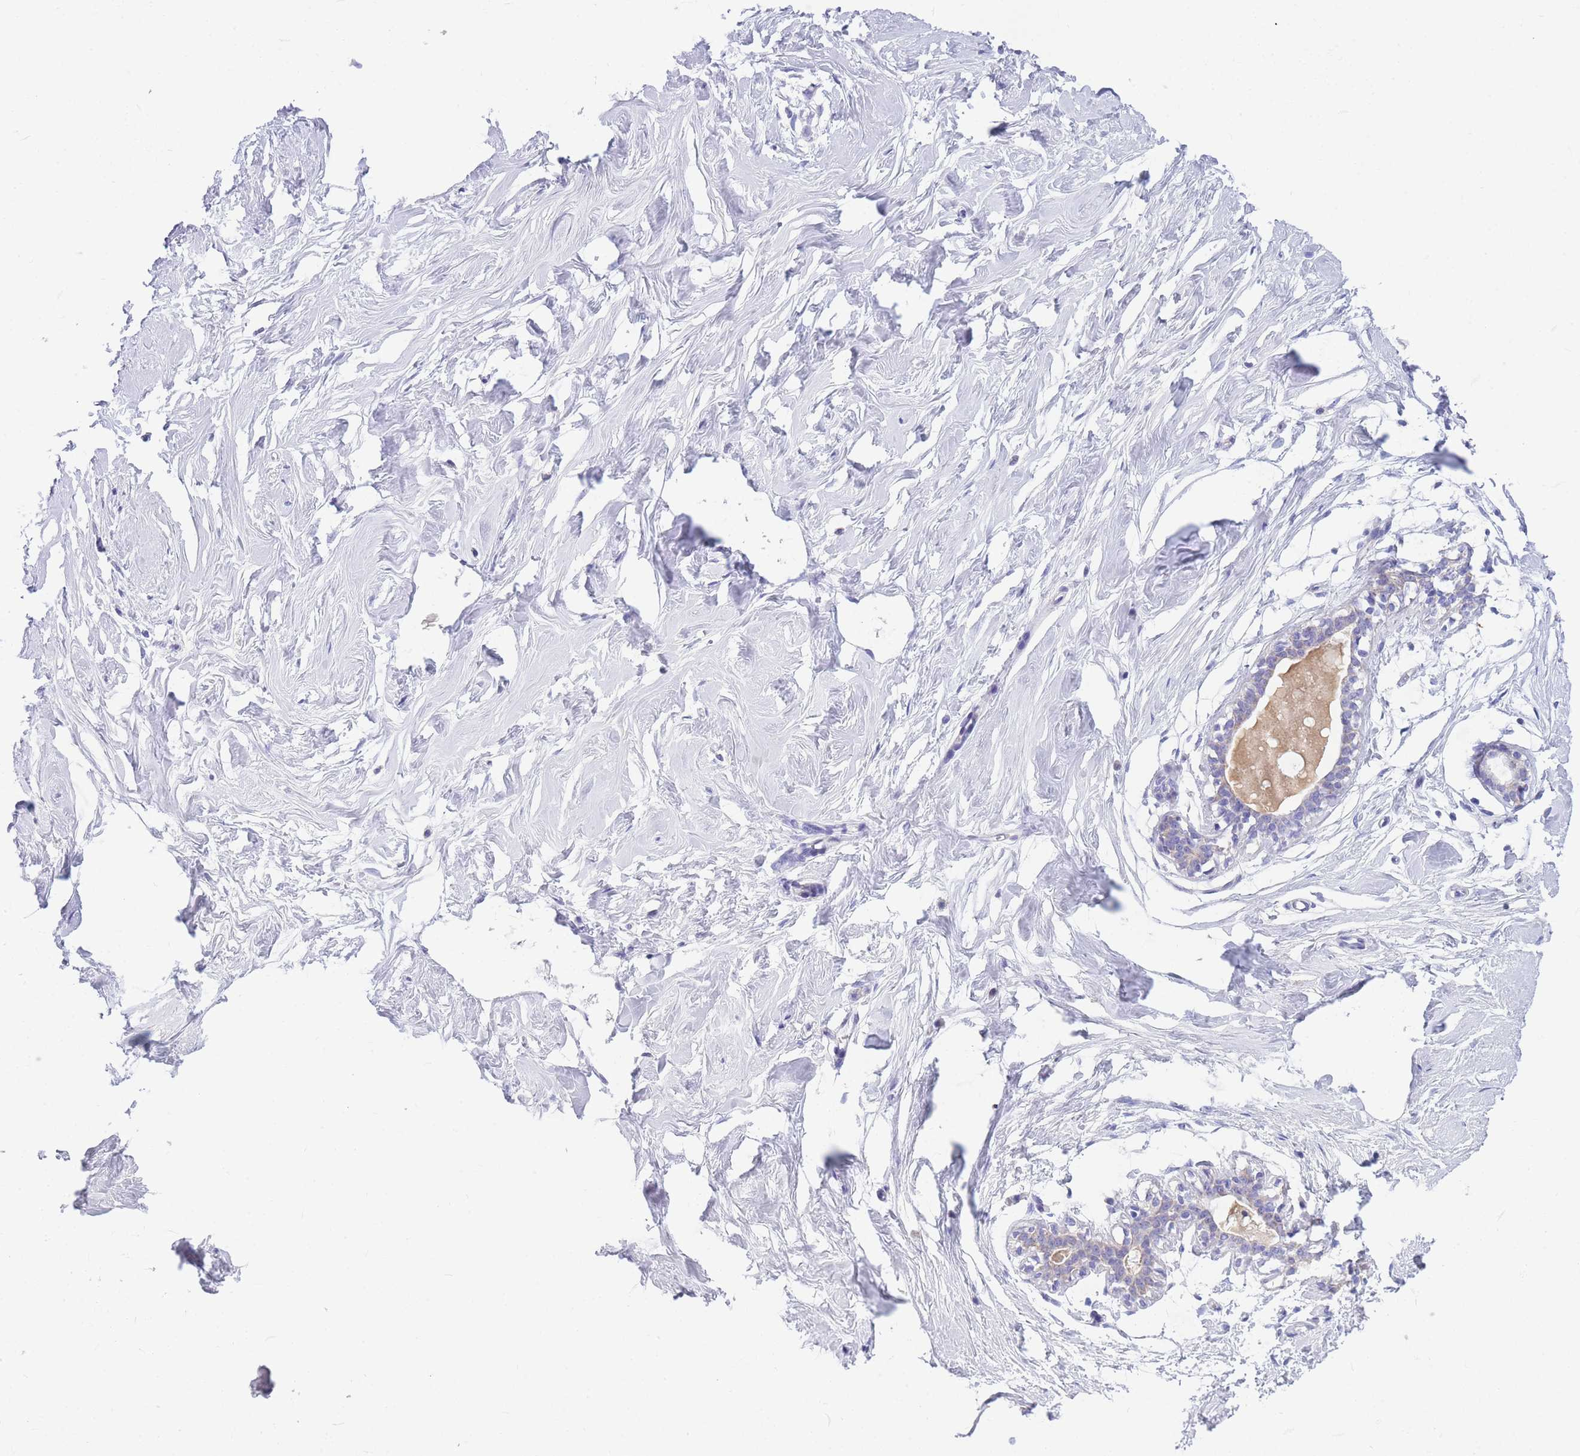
{"staining": {"intensity": "negative", "quantity": "none", "location": "none"}, "tissue": "breast", "cell_type": "Adipocytes", "image_type": "normal", "snomed": [{"axis": "morphology", "description": "Normal tissue, NOS"}, {"axis": "morphology", "description": "Adenoma, NOS"}, {"axis": "topography", "description": "Breast"}], "caption": "Adipocytes show no significant positivity in normal breast. (DAB IHC, high magnification).", "gene": "DHRS11", "patient": {"sex": "female", "age": 23}}